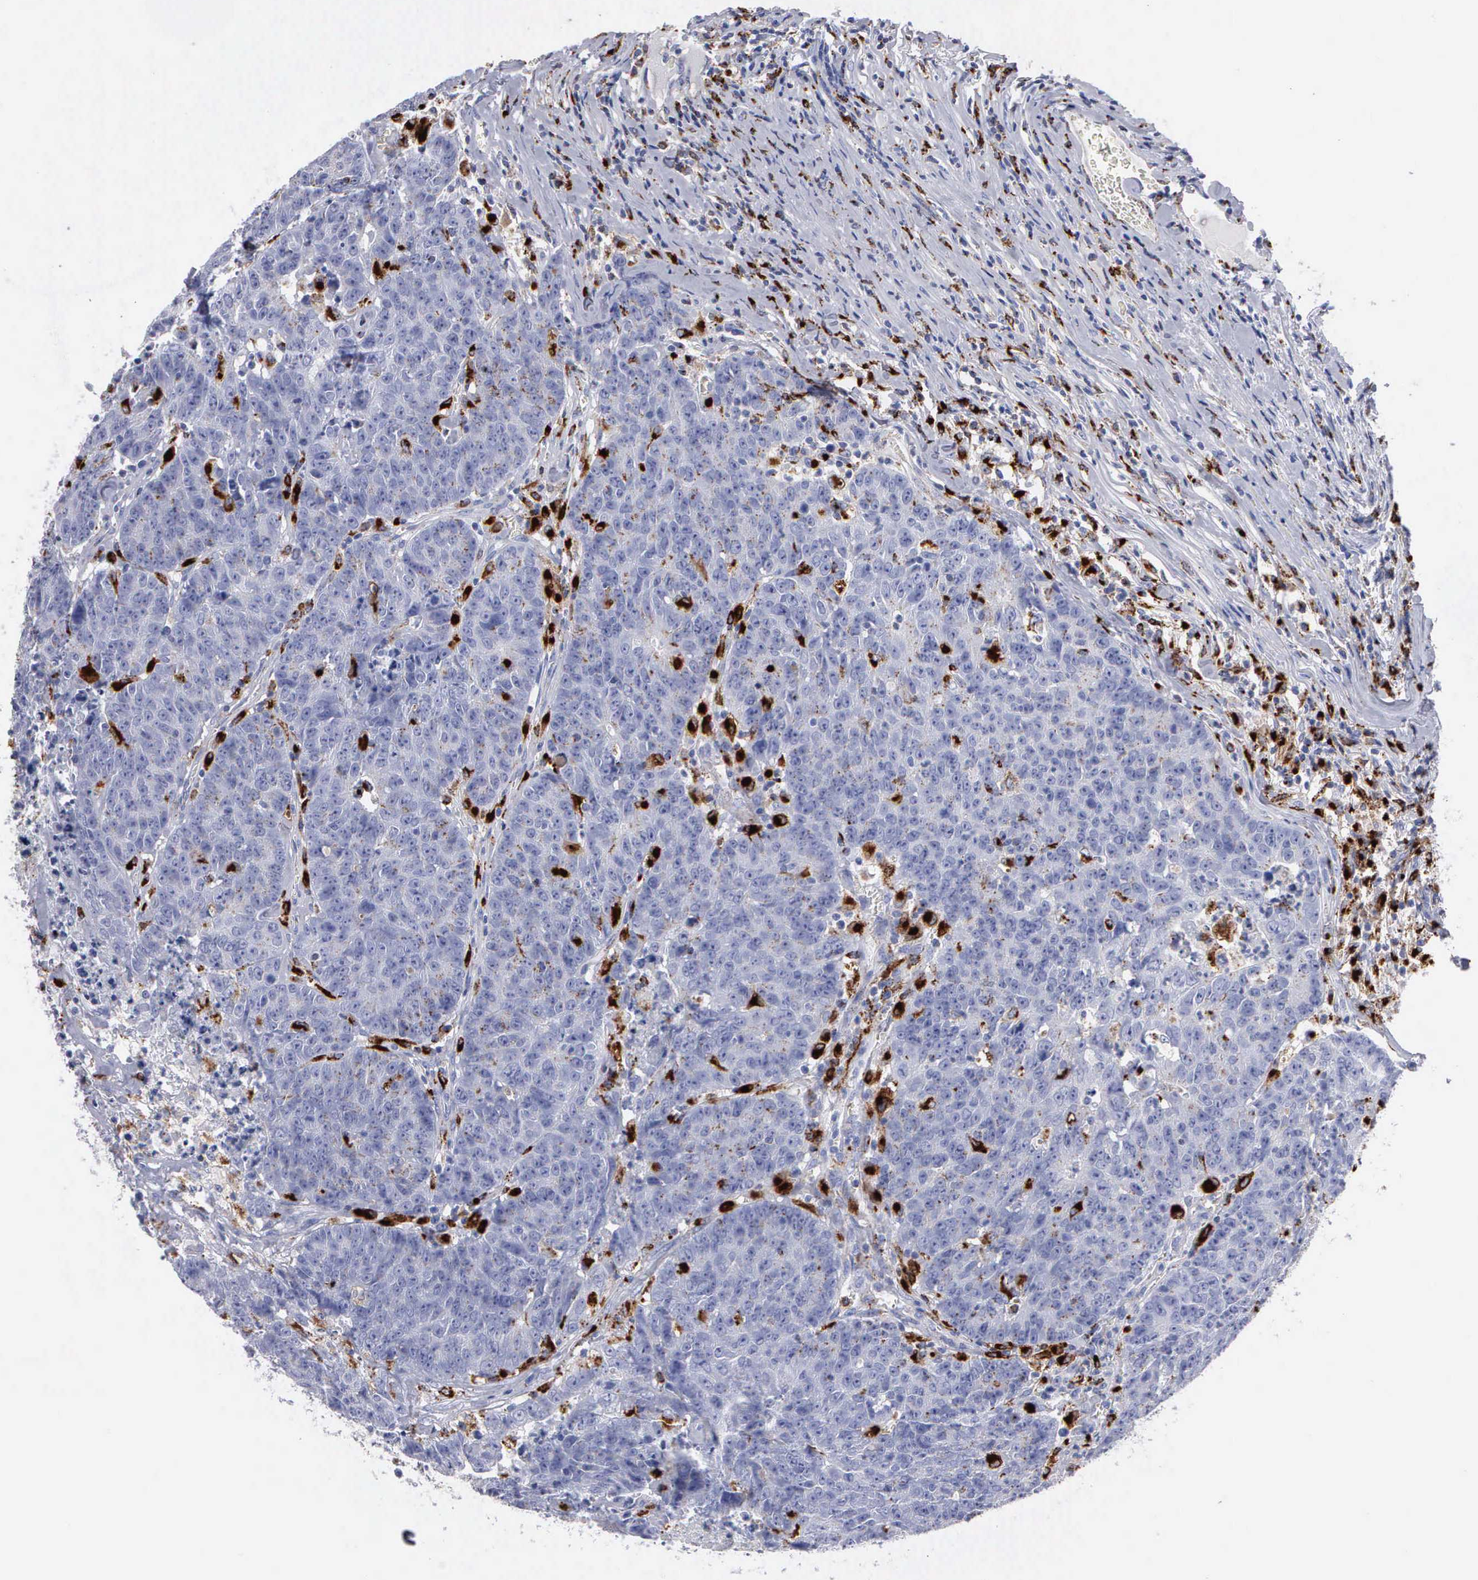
{"staining": {"intensity": "negative", "quantity": "none", "location": "none"}, "tissue": "colorectal cancer", "cell_type": "Tumor cells", "image_type": "cancer", "snomed": [{"axis": "morphology", "description": "Adenocarcinoma, NOS"}, {"axis": "topography", "description": "Colon"}], "caption": "Colorectal adenocarcinoma was stained to show a protein in brown. There is no significant staining in tumor cells. (DAB (3,3'-diaminobenzidine) immunohistochemistry with hematoxylin counter stain).", "gene": "CTSH", "patient": {"sex": "female", "age": 53}}